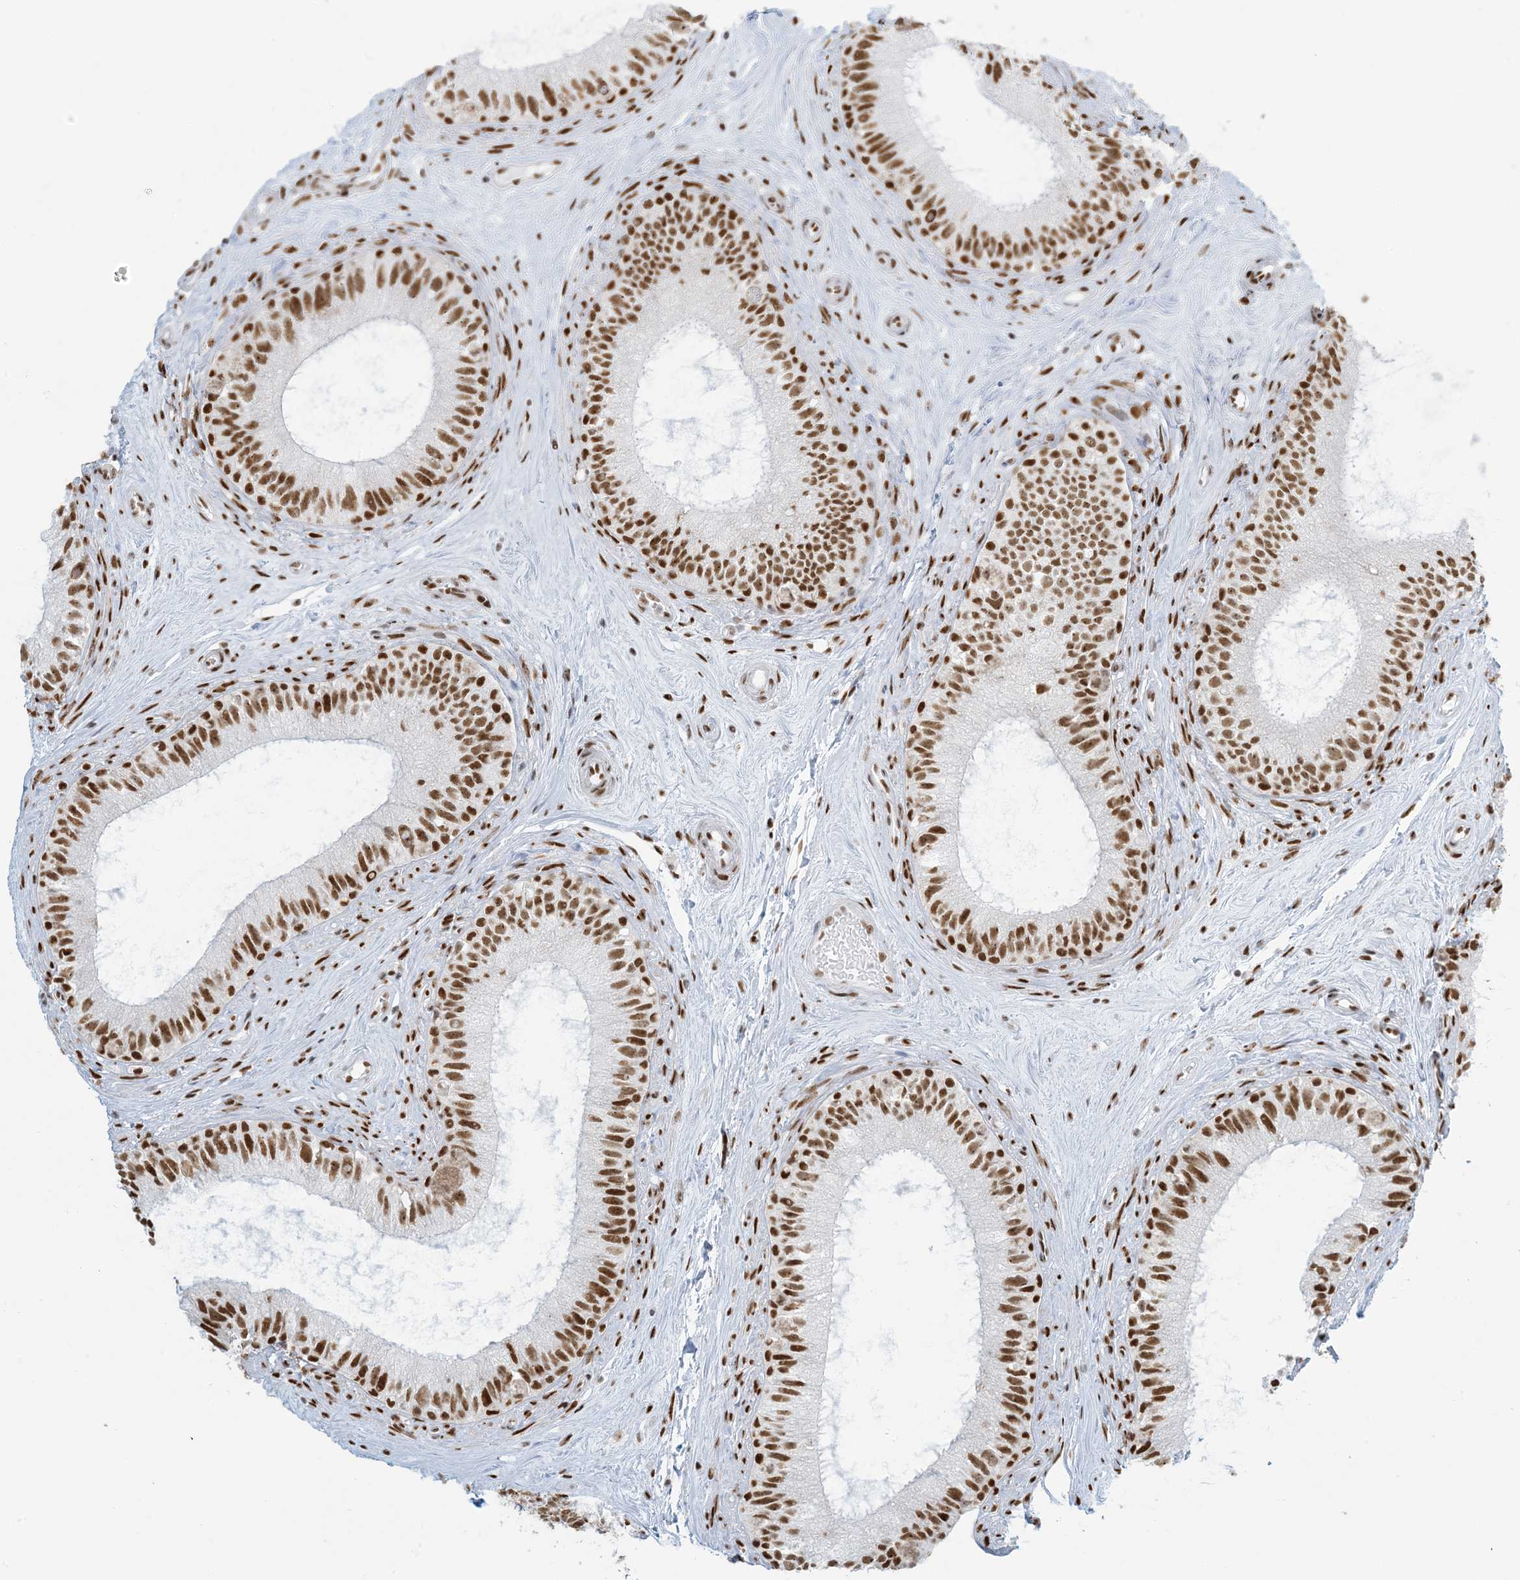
{"staining": {"intensity": "strong", "quantity": ">75%", "location": "nuclear"}, "tissue": "epididymis", "cell_type": "Glandular cells", "image_type": "normal", "snomed": [{"axis": "morphology", "description": "Normal tissue, NOS"}, {"axis": "topography", "description": "Epididymis"}], "caption": "Immunohistochemistry (IHC) of normal epididymis displays high levels of strong nuclear expression in approximately >75% of glandular cells.", "gene": "STAG1", "patient": {"sex": "male", "age": 71}}